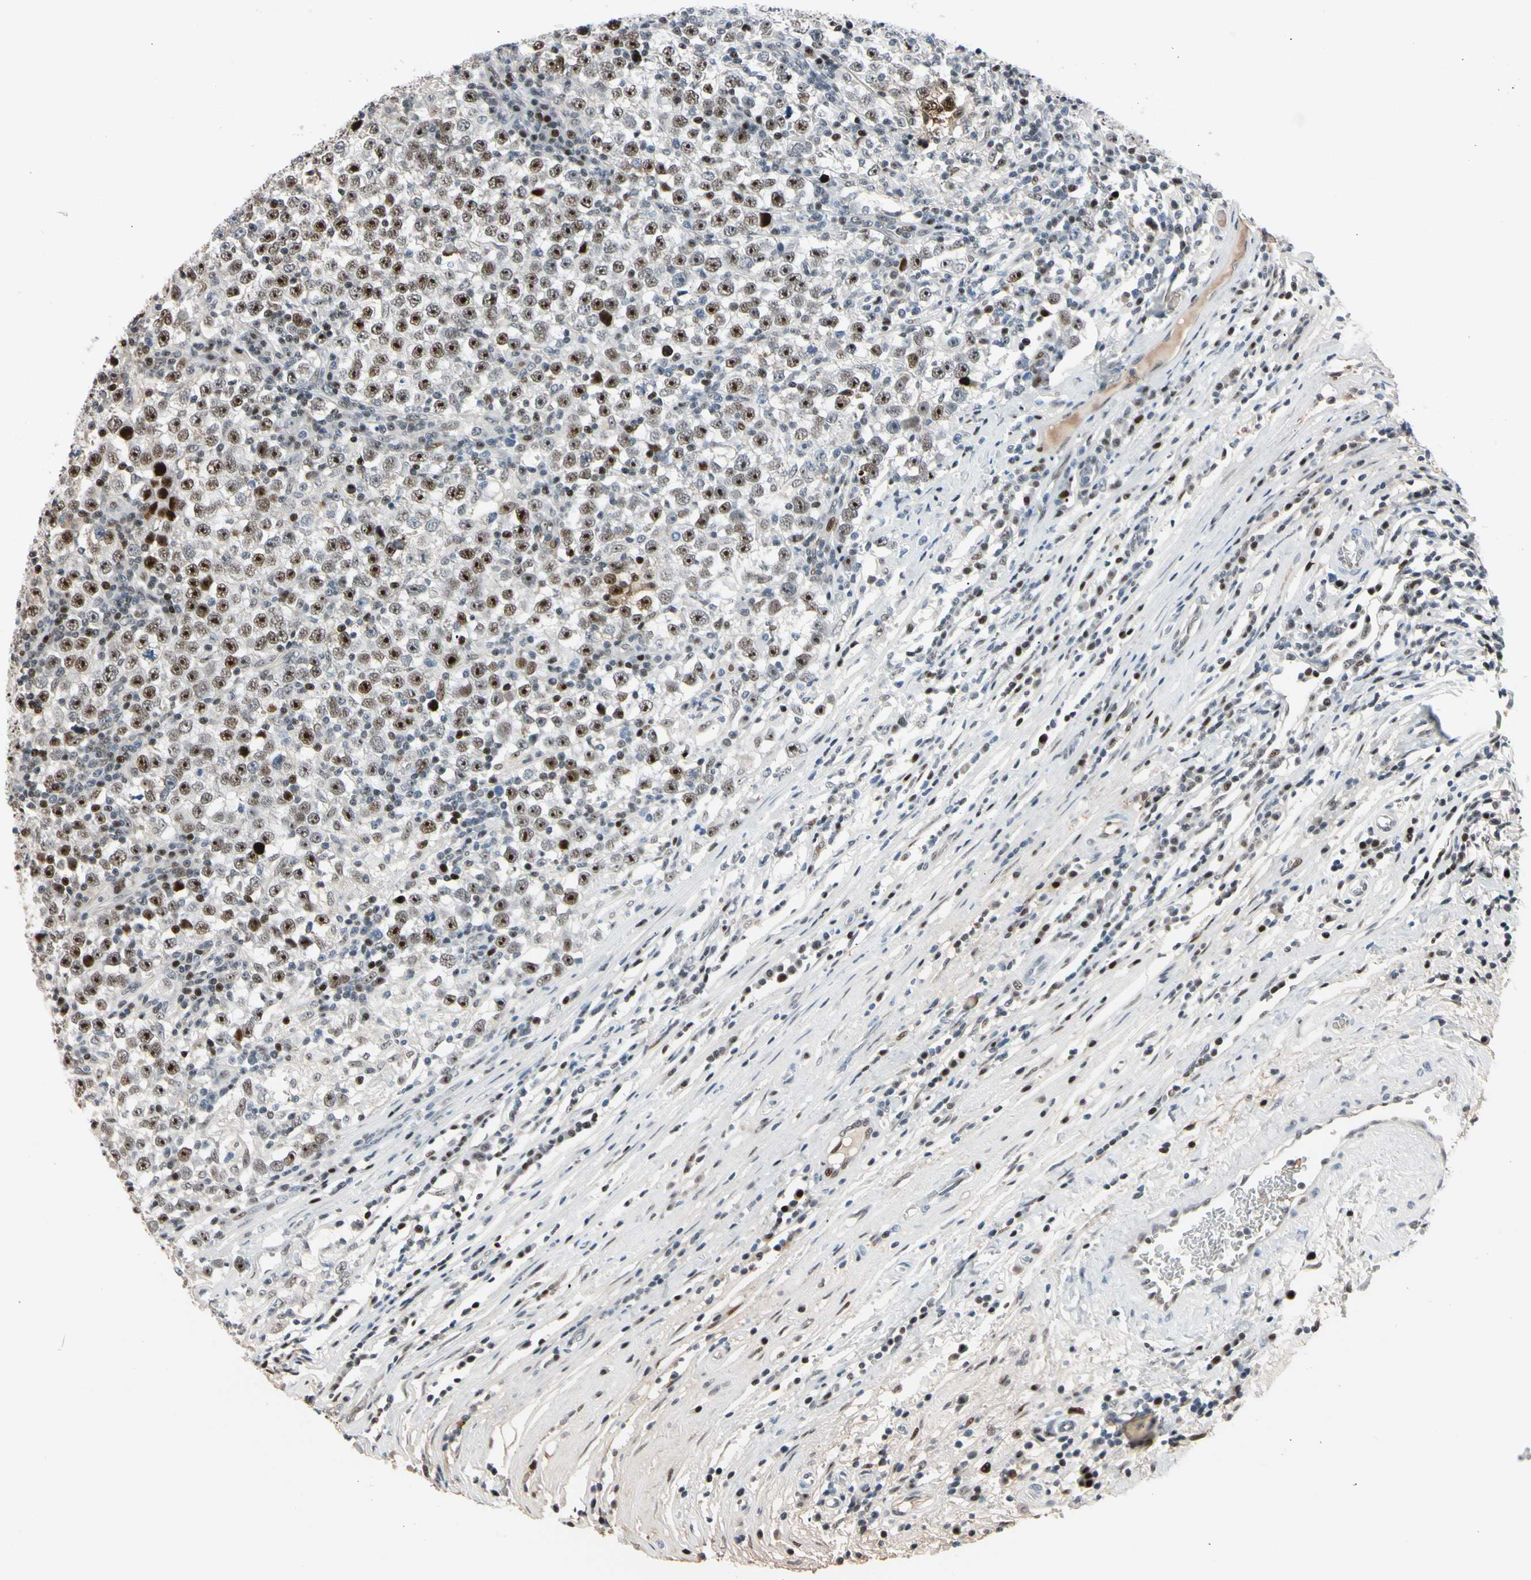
{"staining": {"intensity": "moderate", "quantity": ">75%", "location": "nuclear"}, "tissue": "testis cancer", "cell_type": "Tumor cells", "image_type": "cancer", "snomed": [{"axis": "morphology", "description": "Seminoma, NOS"}, {"axis": "topography", "description": "Testis"}], "caption": "There is medium levels of moderate nuclear positivity in tumor cells of testis seminoma, as demonstrated by immunohistochemical staining (brown color).", "gene": "FOXO3", "patient": {"sex": "male", "age": 43}}